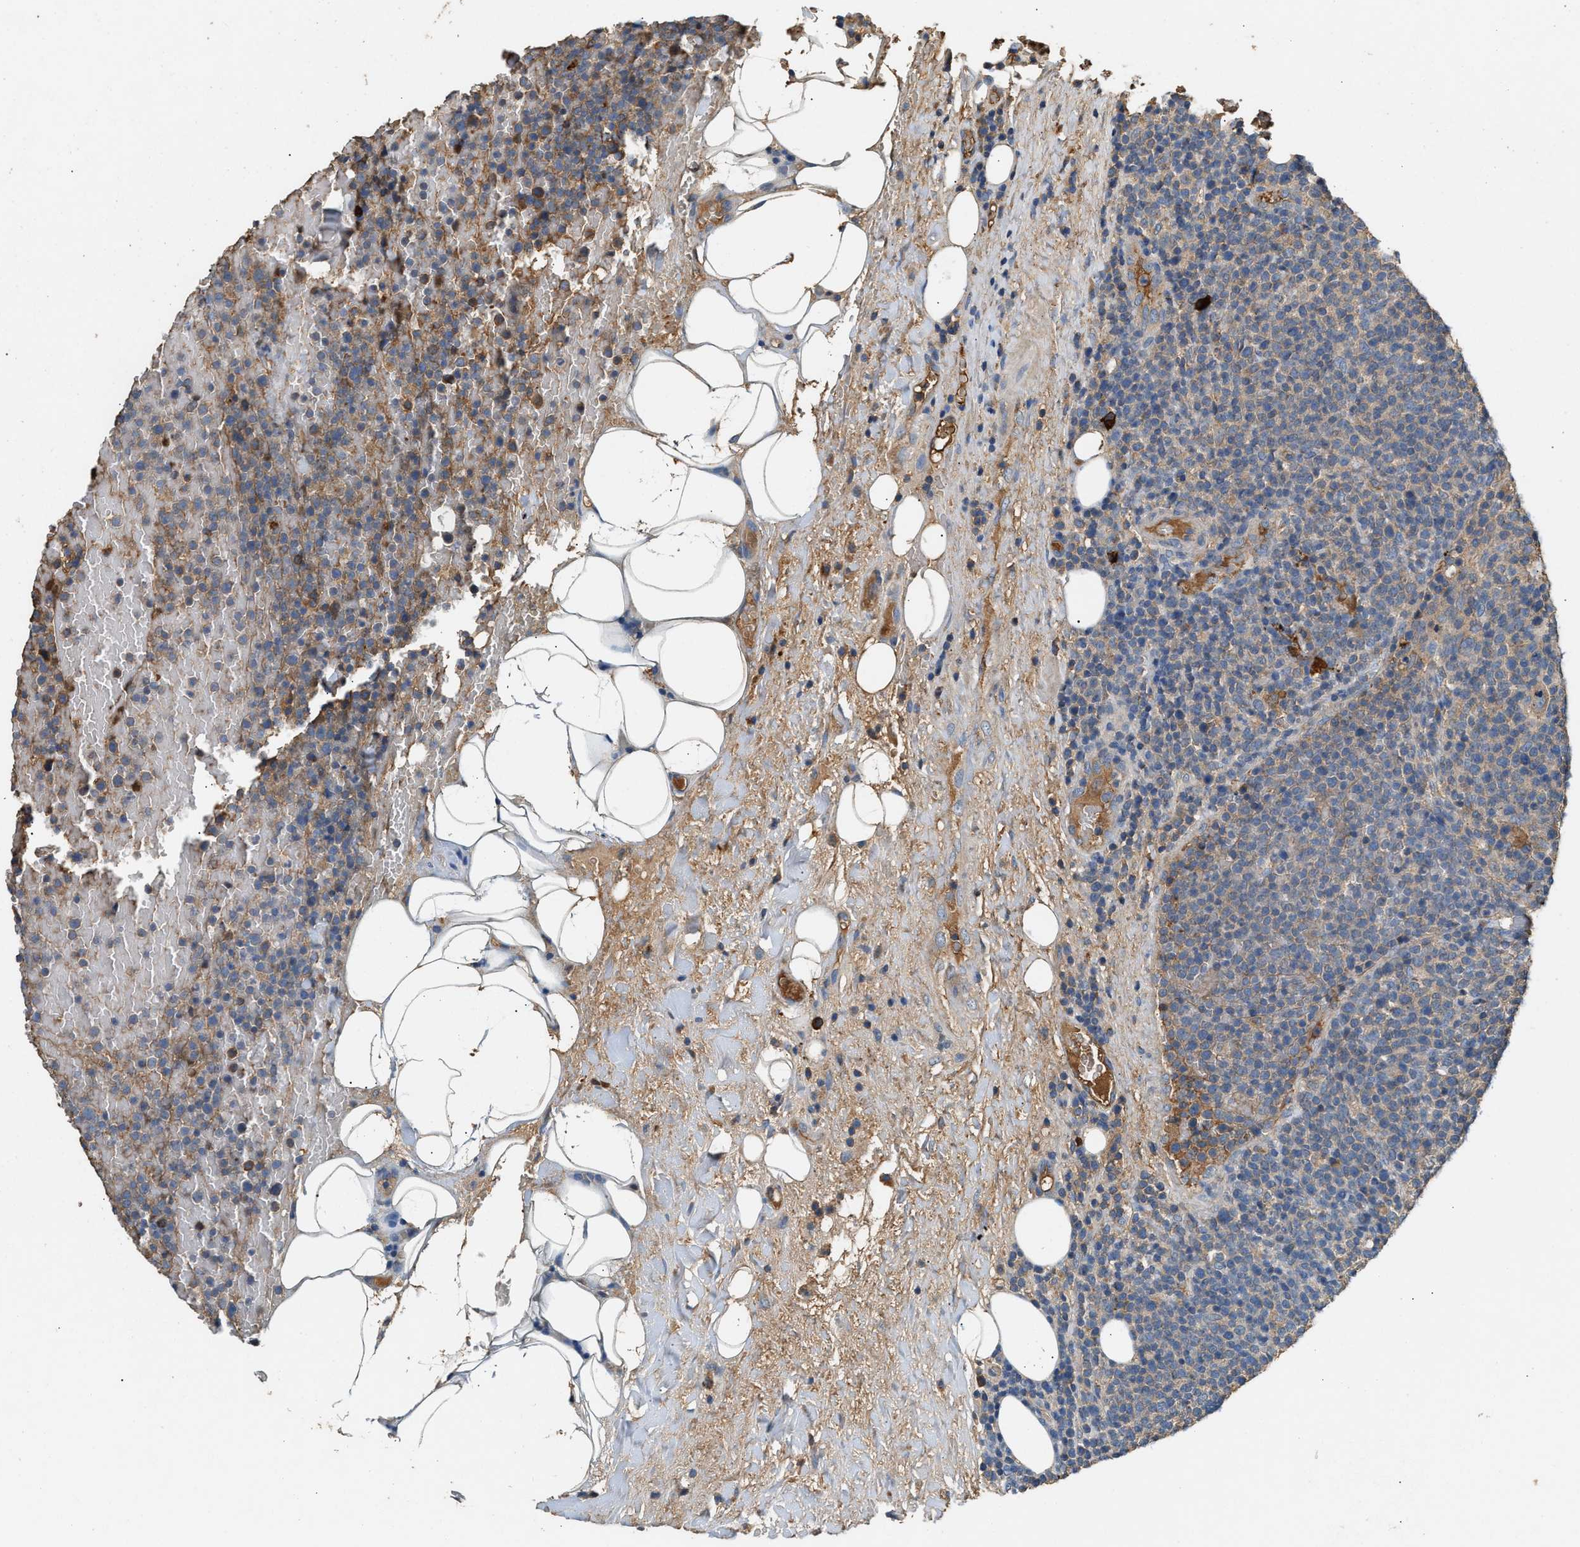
{"staining": {"intensity": "moderate", "quantity": ">75%", "location": "cytoplasmic/membranous"}, "tissue": "lymphoma", "cell_type": "Tumor cells", "image_type": "cancer", "snomed": [{"axis": "morphology", "description": "Malignant lymphoma, non-Hodgkin's type, High grade"}, {"axis": "topography", "description": "Lymph node"}], "caption": "Brown immunohistochemical staining in lymphoma exhibits moderate cytoplasmic/membranous positivity in about >75% of tumor cells.", "gene": "TMEM268", "patient": {"sex": "male", "age": 61}}